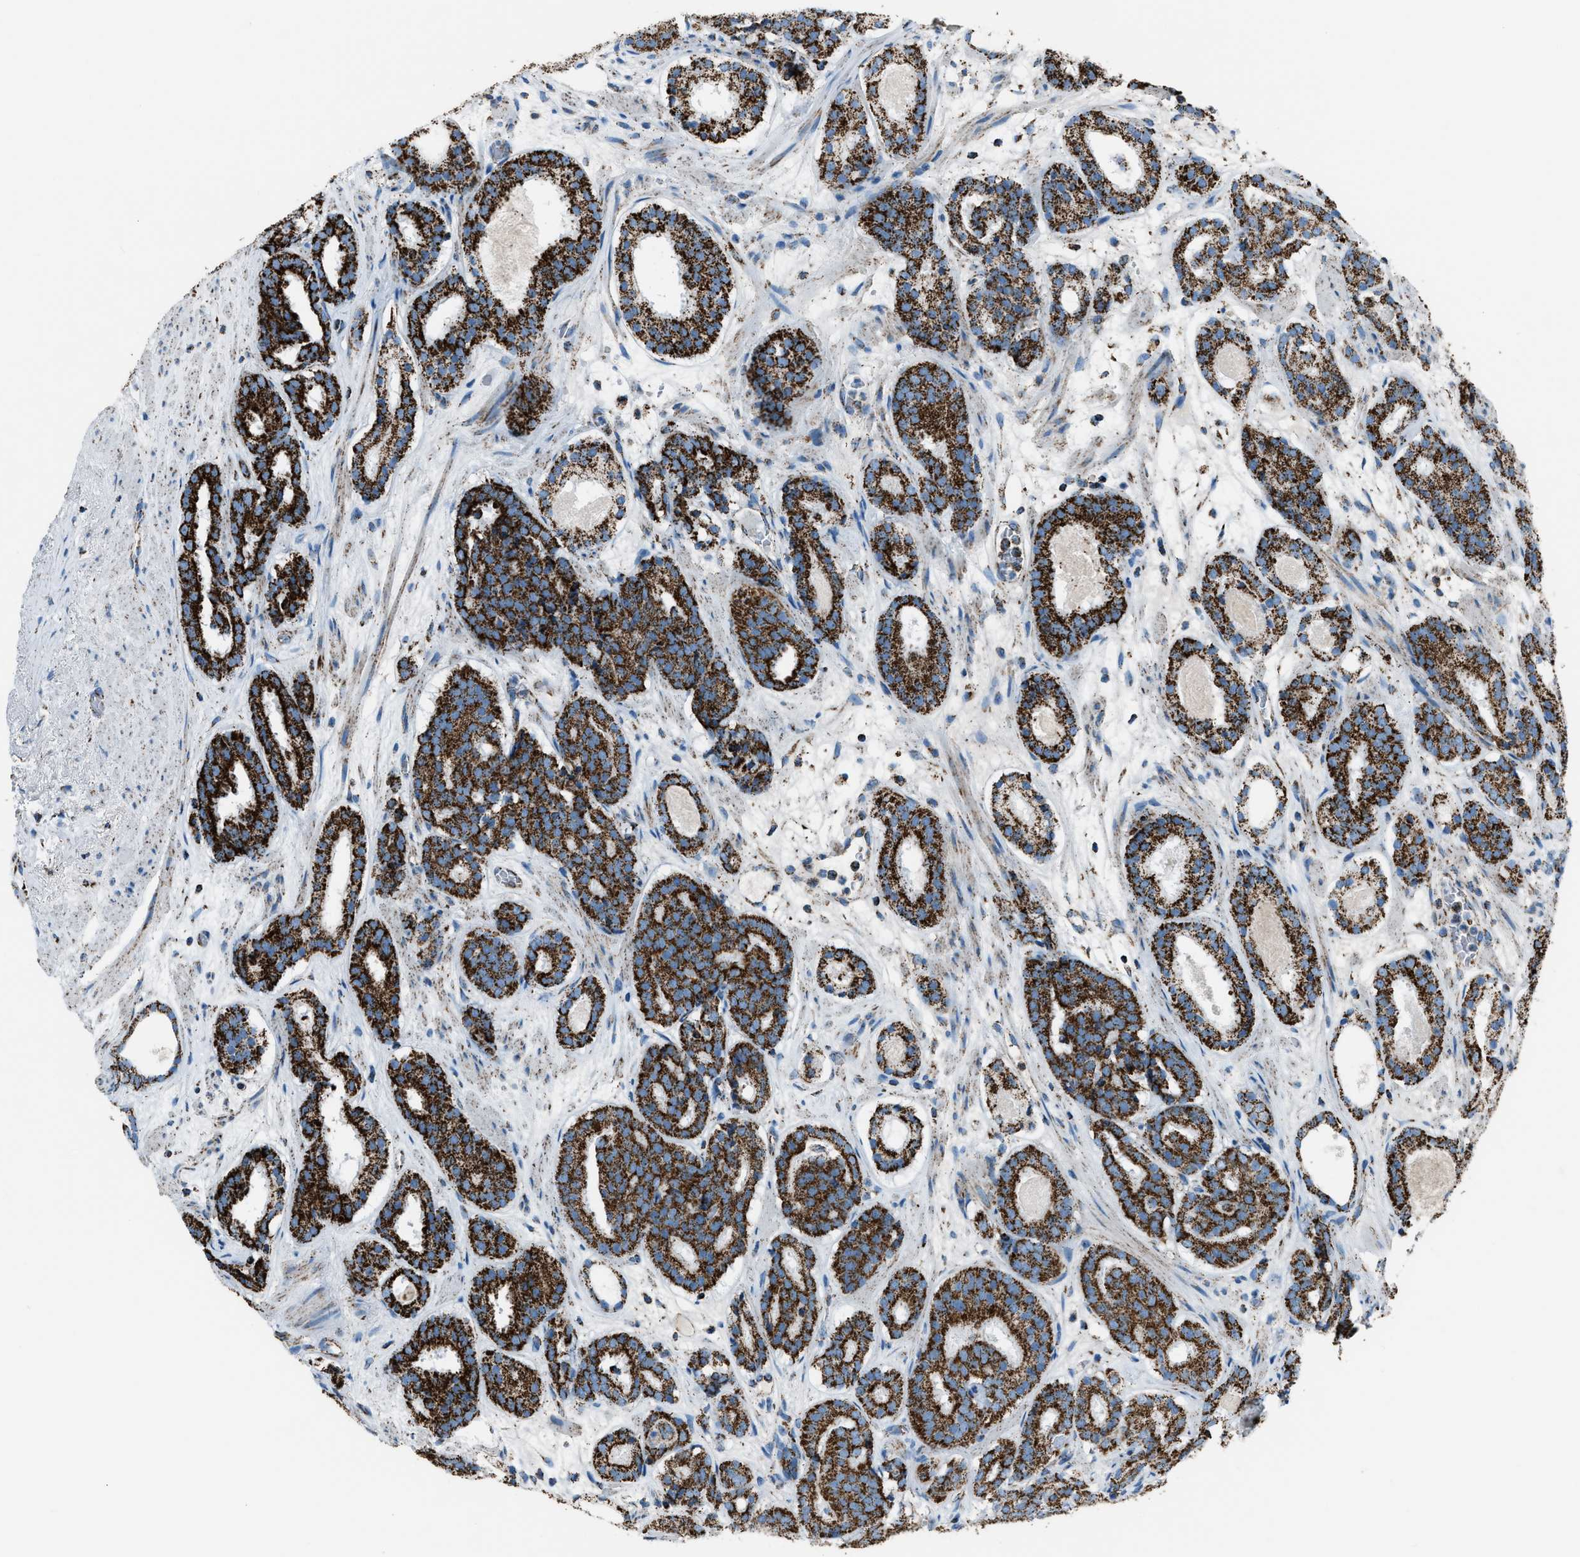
{"staining": {"intensity": "strong", "quantity": ">75%", "location": "cytoplasmic/membranous"}, "tissue": "prostate cancer", "cell_type": "Tumor cells", "image_type": "cancer", "snomed": [{"axis": "morphology", "description": "Adenocarcinoma, Low grade"}, {"axis": "topography", "description": "Prostate"}], "caption": "Human prostate cancer stained with a protein marker shows strong staining in tumor cells.", "gene": "MDH2", "patient": {"sex": "male", "age": 69}}